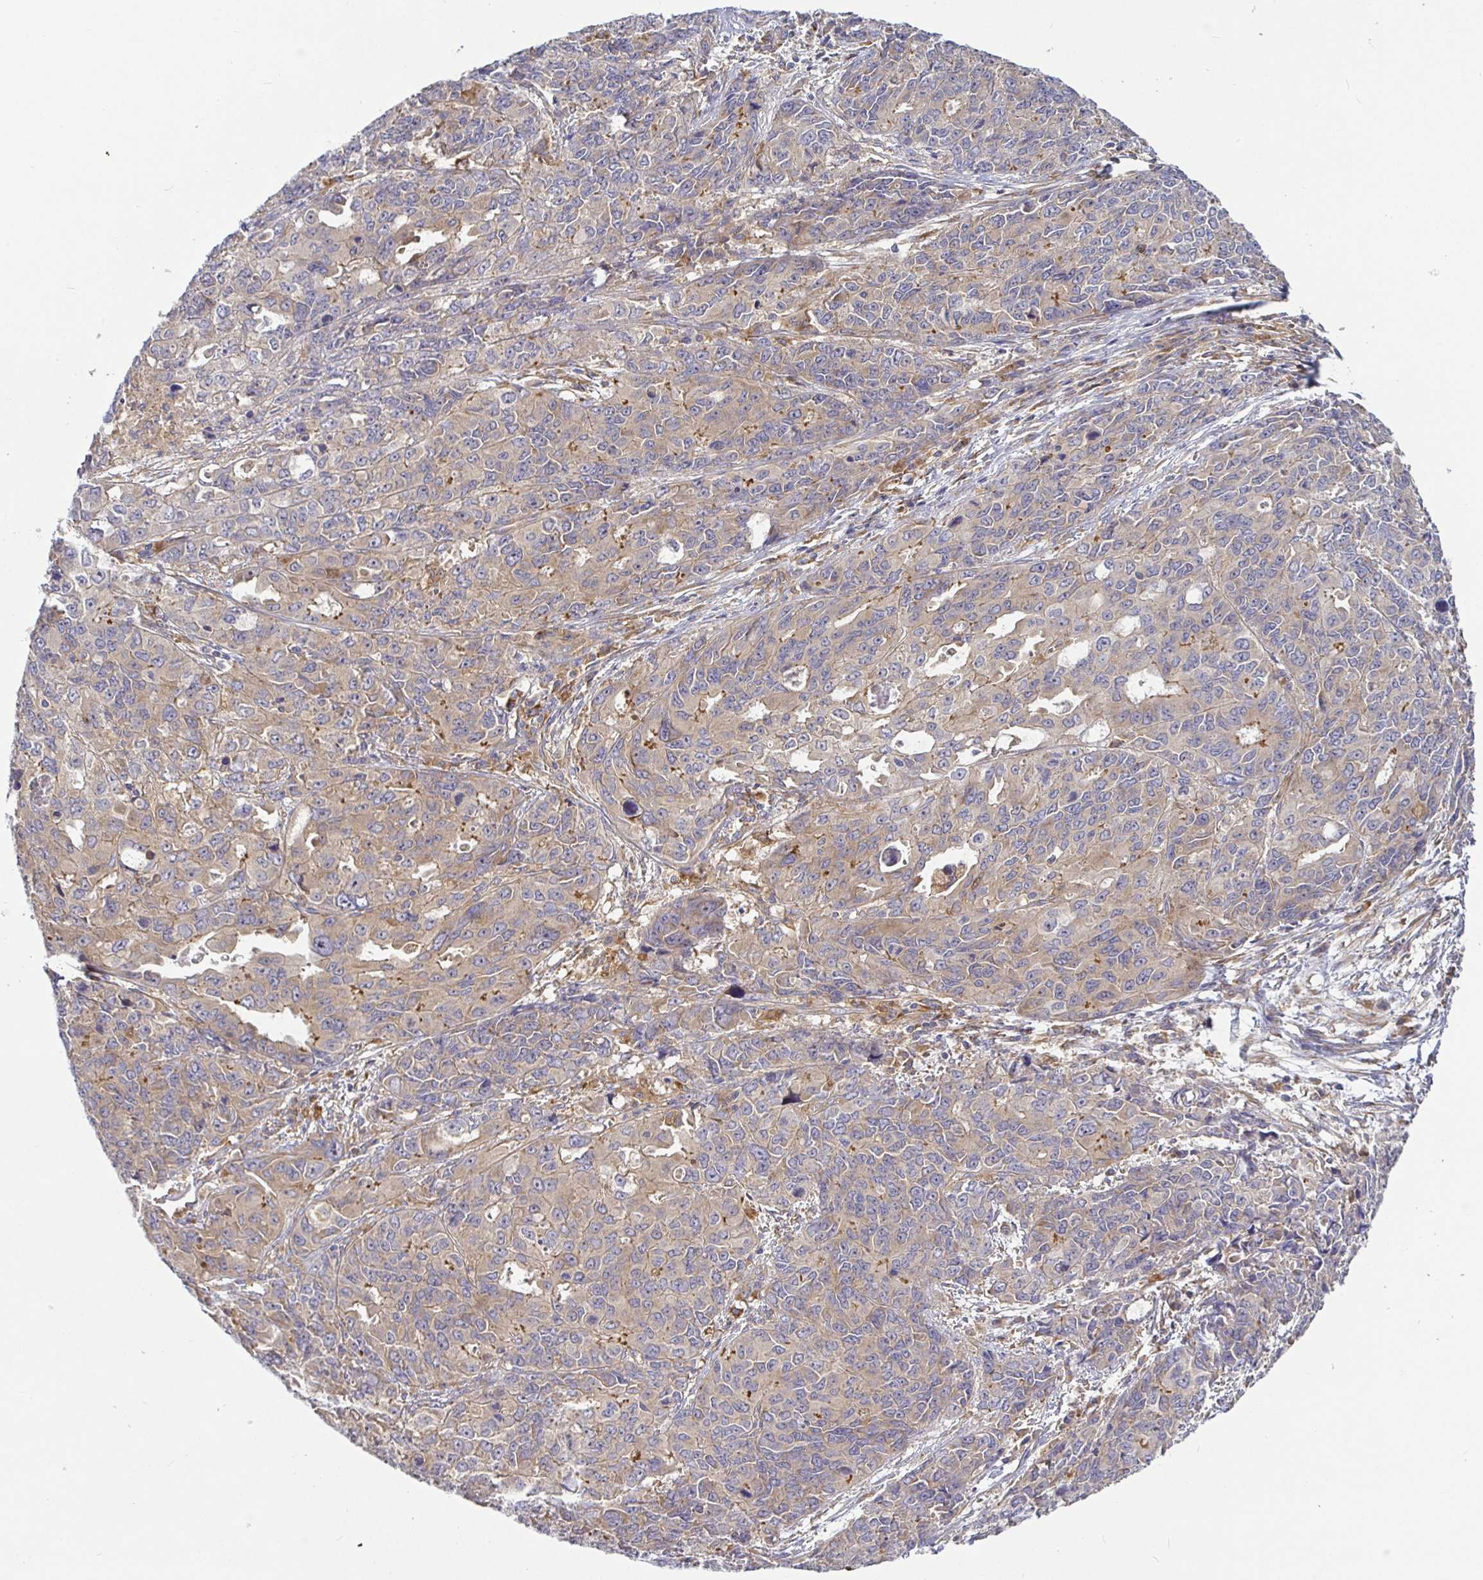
{"staining": {"intensity": "weak", "quantity": "25%-75%", "location": "cytoplasmic/membranous"}, "tissue": "endometrial cancer", "cell_type": "Tumor cells", "image_type": "cancer", "snomed": [{"axis": "morphology", "description": "Adenocarcinoma, NOS"}, {"axis": "topography", "description": "Uterus"}], "caption": "Protein expression analysis of endometrial cancer (adenocarcinoma) shows weak cytoplasmic/membranous positivity in approximately 25%-75% of tumor cells.", "gene": "SNX8", "patient": {"sex": "female", "age": 79}}